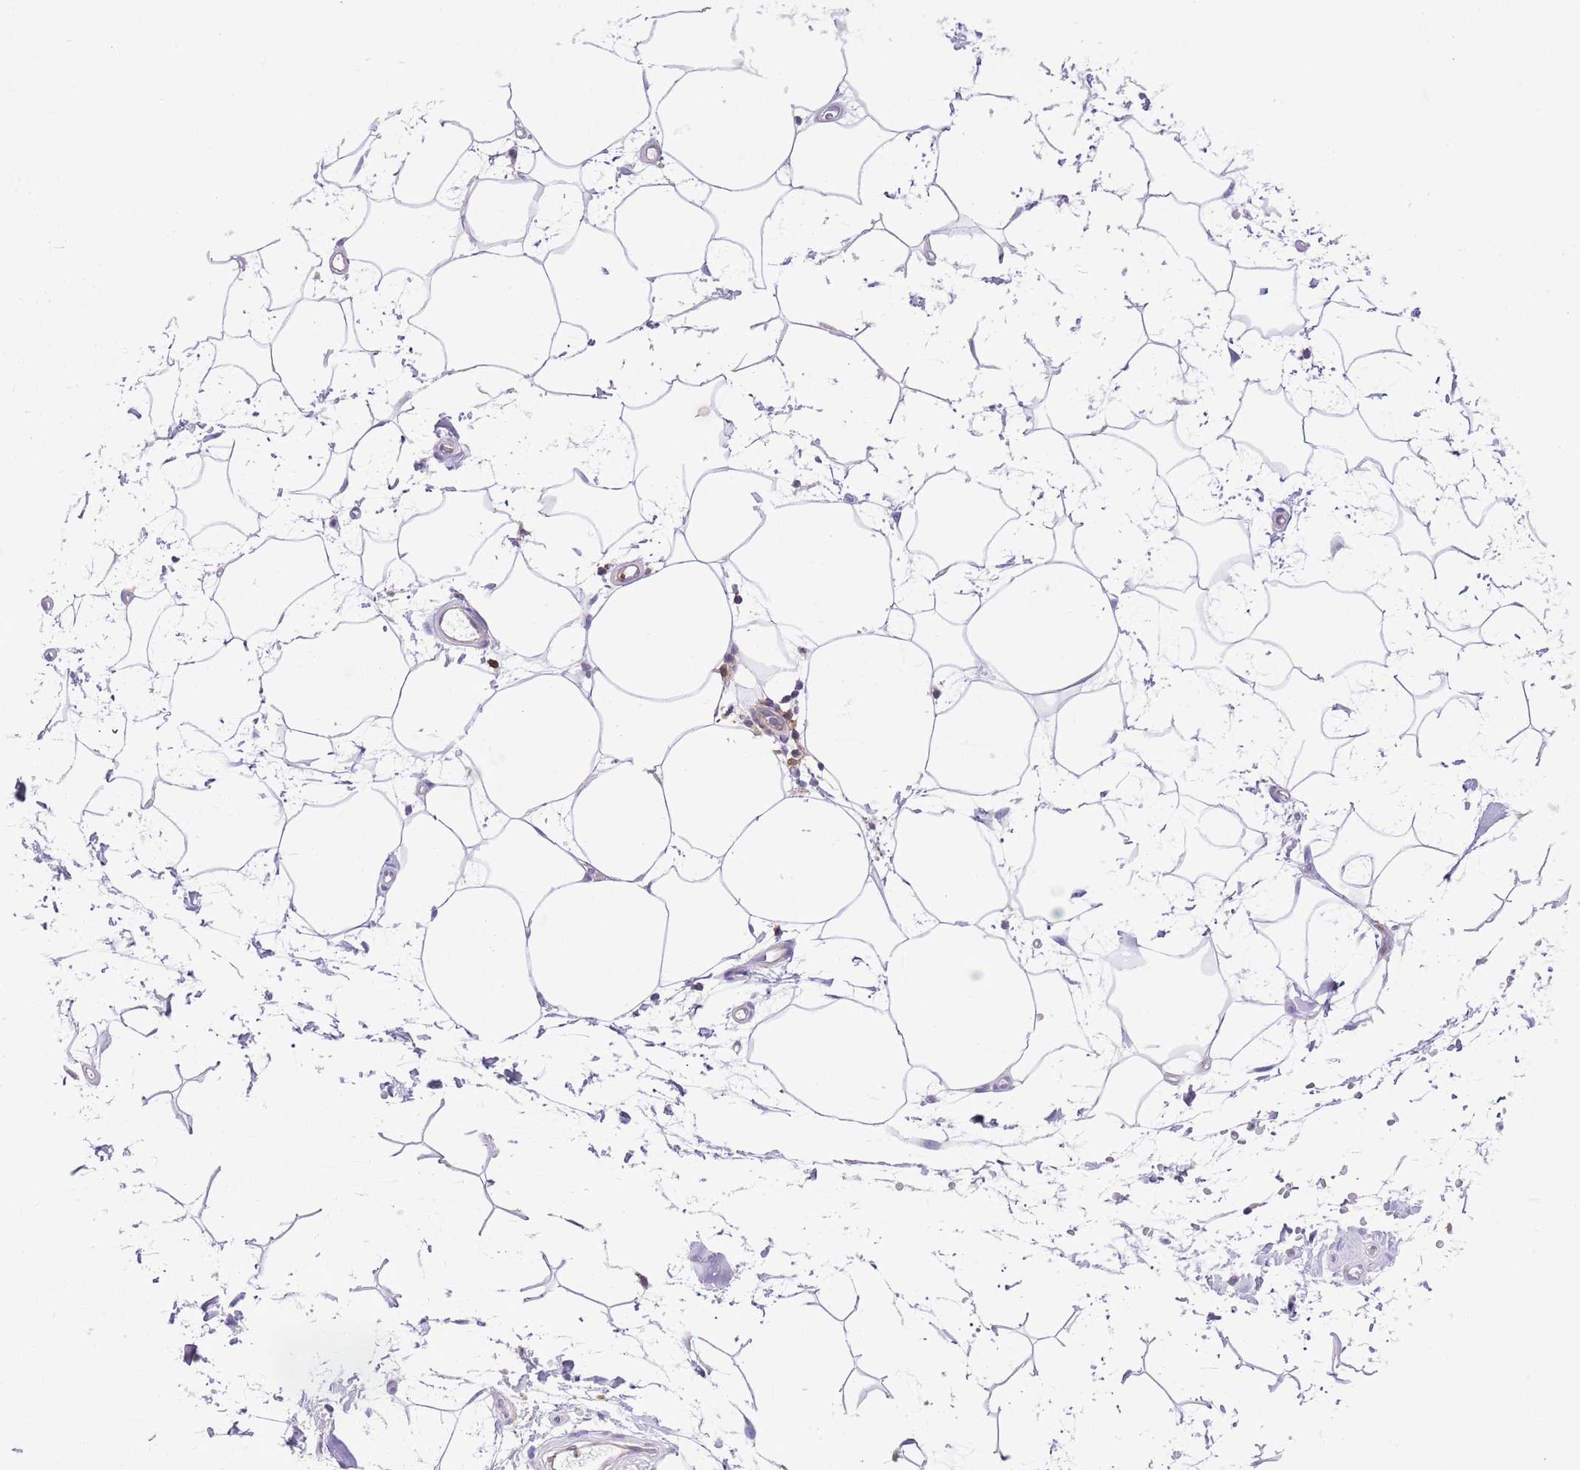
{"staining": {"intensity": "negative", "quantity": "none", "location": "none"}, "tissue": "adipose tissue", "cell_type": "Adipocytes", "image_type": "normal", "snomed": [{"axis": "morphology", "description": "Normal tissue, NOS"}, {"axis": "topography", "description": "Soft tissue"}, {"axis": "topography", "description": "Adipose tissue"}, {"axis": "topography", "description": "Vascular tissue"}, {"axis": "topography", "description": "Peripheral nerve tissue"}], "caption": "This is an immunohistochemistry histopathology image of benign human adipose tissue. There is no positivity in adipocytes.", "gene": "EFHD2", "patient": {"sex": "male", "age": 74}}